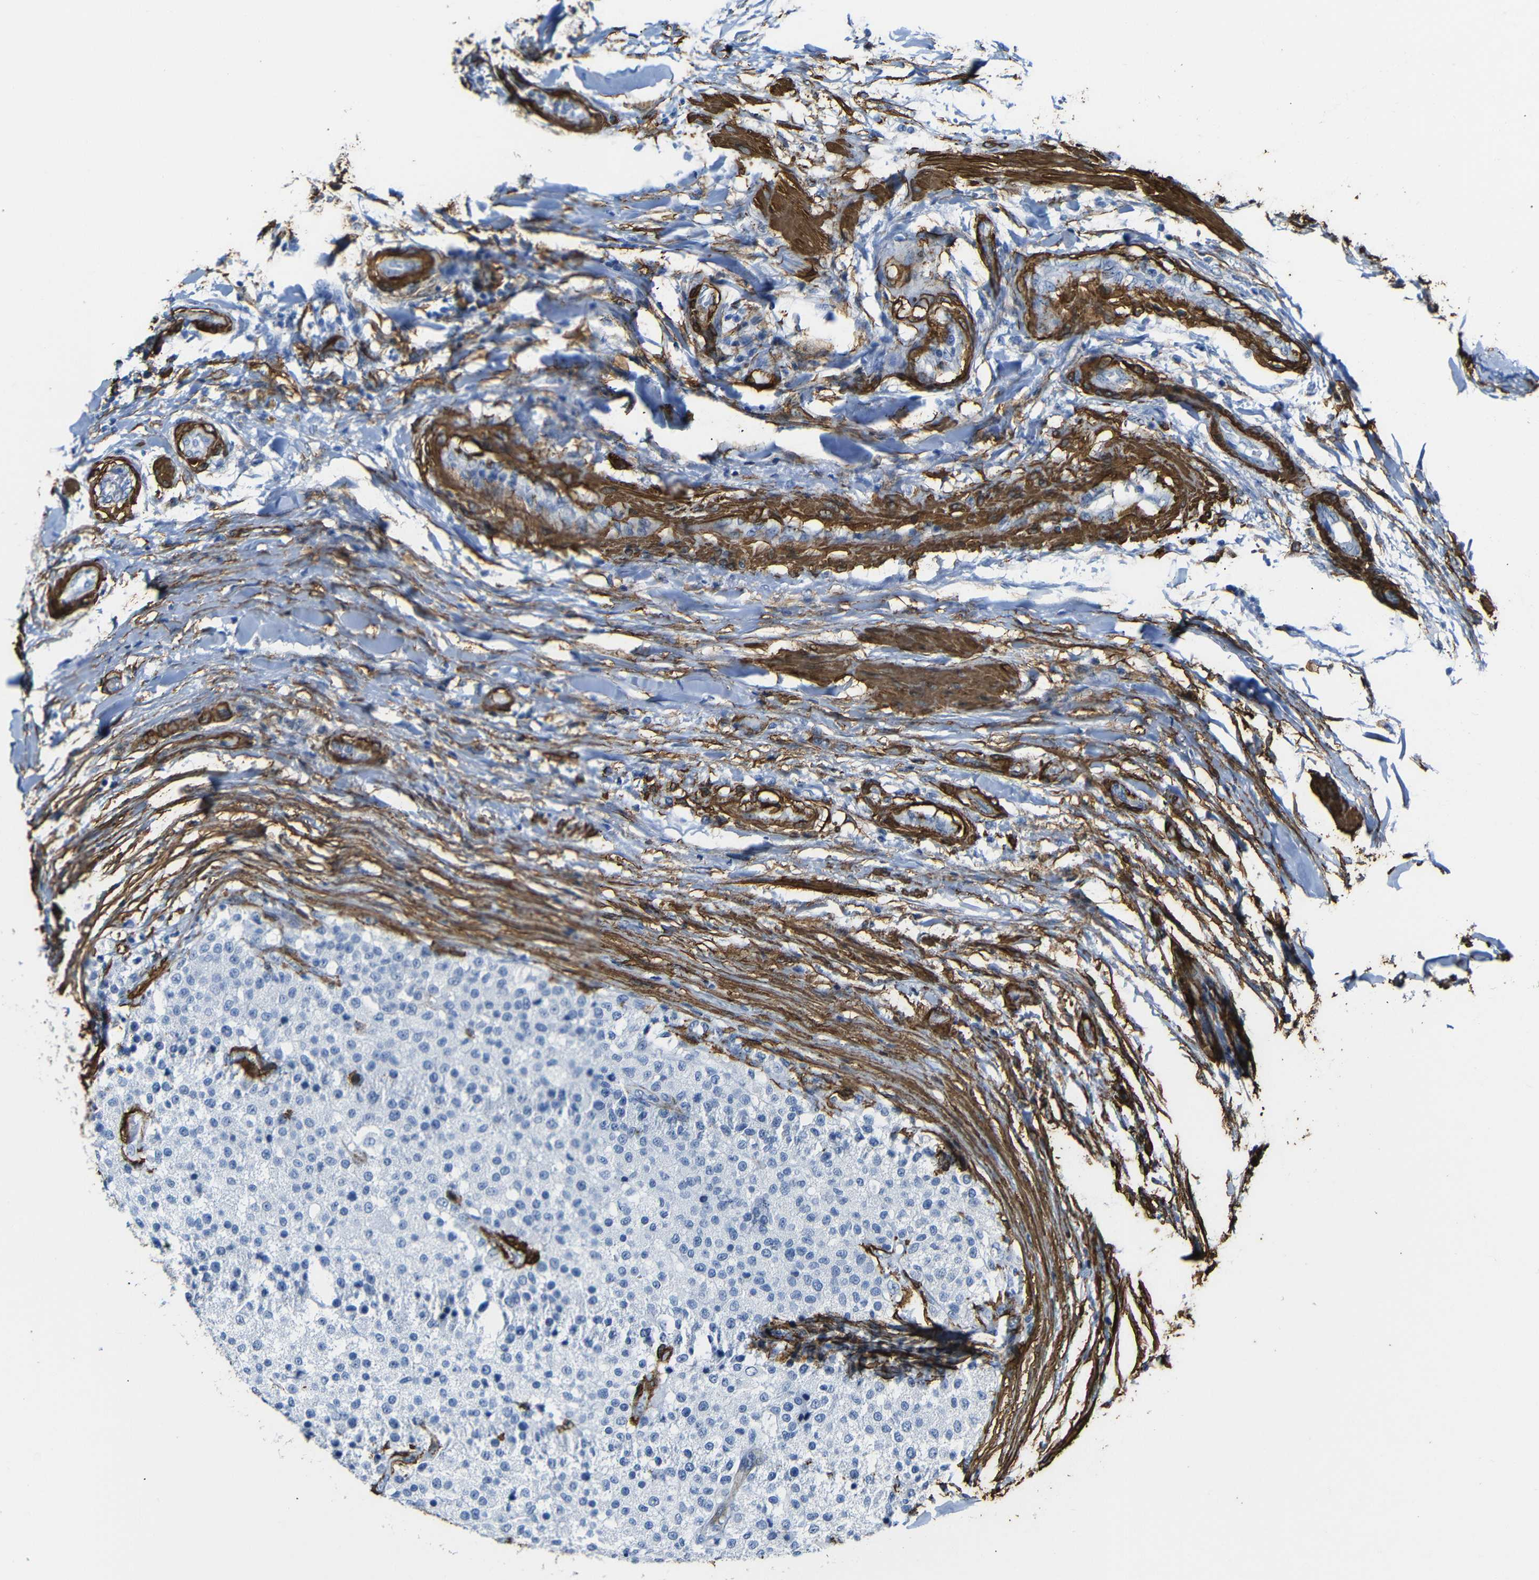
{"staining": {"intensity": "negative", "quantity": "none", "location": "none"}, "tissue": "testis cancer", "cell_type": "Tumor cells", "image_type": "cancer", "snomed": [{"axis": "morphology", "description": "Seminoma, NOS"}, {"axis": "topography", "description": "Testis"}], "caption": "A histopathology image of testis cancer stained for a protein reveals no brown staining in tumor cells. The staining is performed using DAB brown chromogen with nuclei counter-stained in using hematoxylin.", "gene": "ACTA2", "patient": {"sex": "male", "age": 59}}